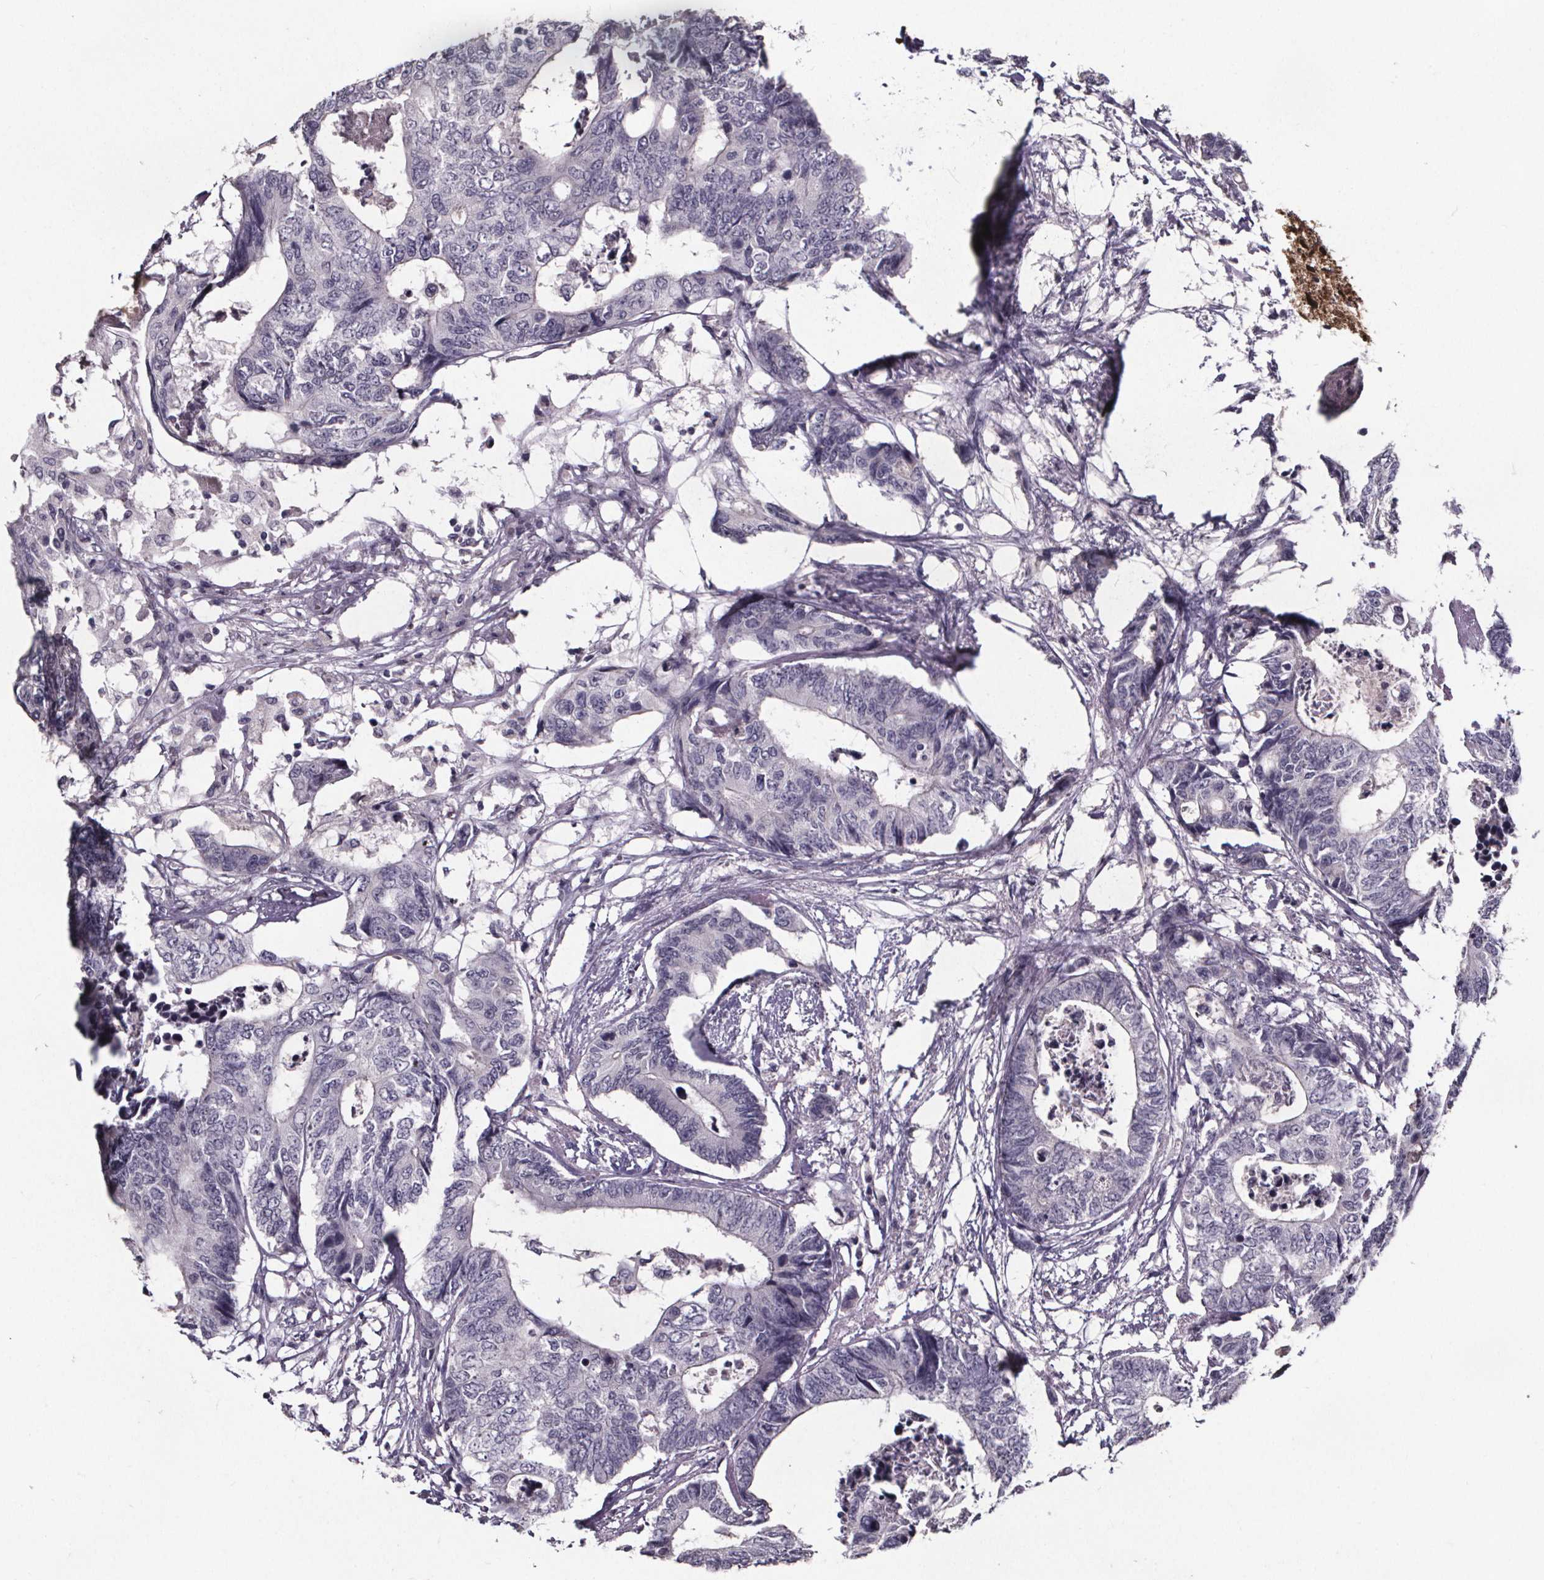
{"staining": {"intensity": "negative", "quantity": "none", "location": "none"}, "tissue": "colorectal cancer", "cell_type": "Tumor cells", "image_type": "cancer", "snomed": [{"axis": "morphology", "description": "Adenocarcinoma, NOS"}, {"axis": "topography", "description": "Colon"}], "caption": "Protein analysis of colorectal cancer (adenocarcinoma) shows no significant staining in tumor cells.", "gene": "AR", "patient": {"sex": "female", "age": 48}}